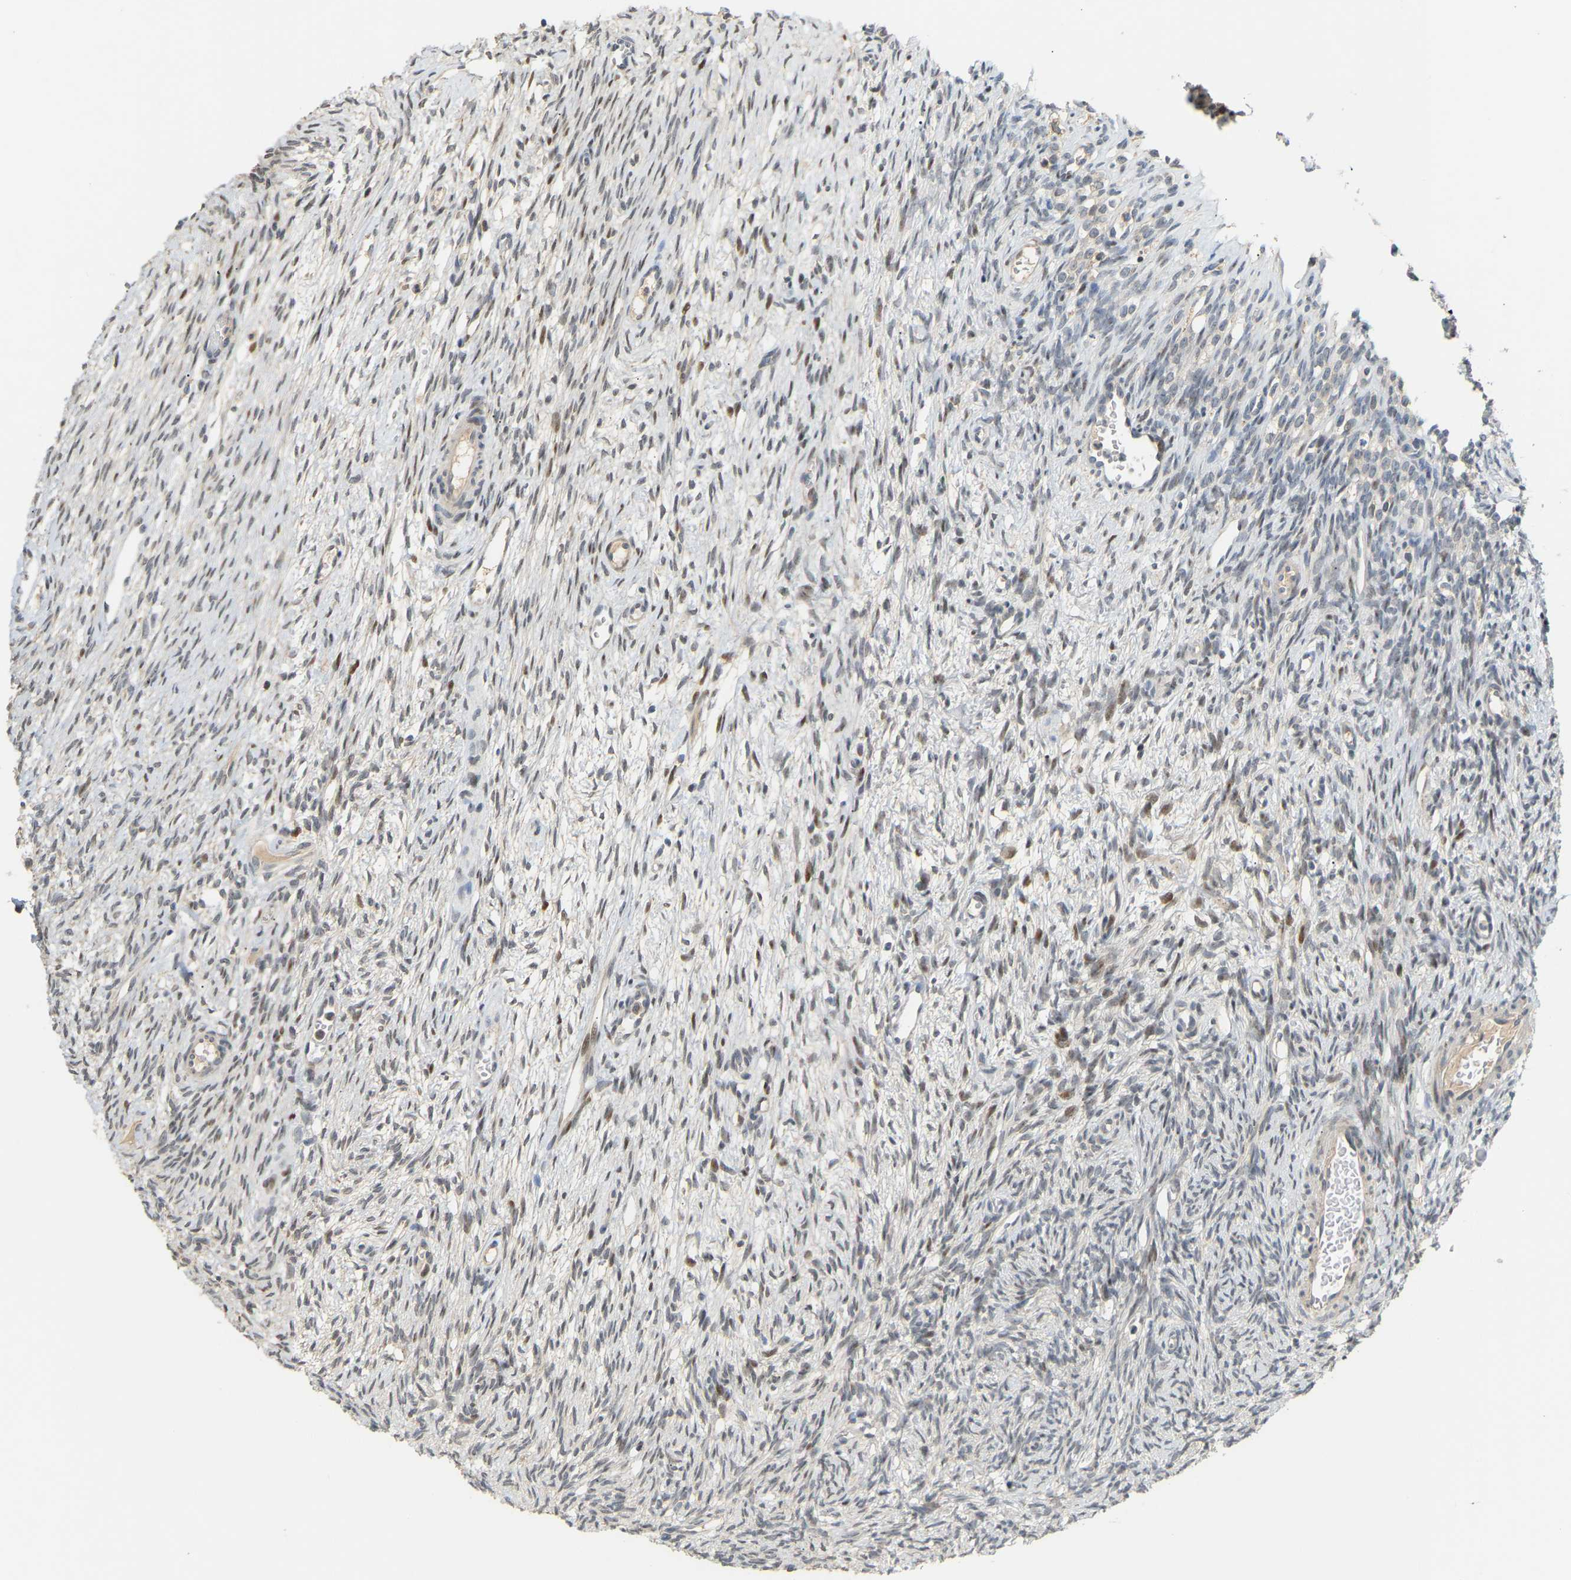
{"staining": {"intensity": "weak", "quantity": ">75%", "location": "cytoplasmic/membranous"}, "tissue": "ovary", "cell_type": "Follicle cells", "image_type": "normal", "snomed": [{"axis": "morphology", "description": "Normal tissue, NOS"}, {"axis": "topography", "description": "Ovary"}], "caption": "A histopathology image of ovary stained for a protein exhibits weak cytoplasmic/membranous brown staining in follicle cells.", "gene": "PTPN4", "patient": {"sex": "female", "age": 33}}